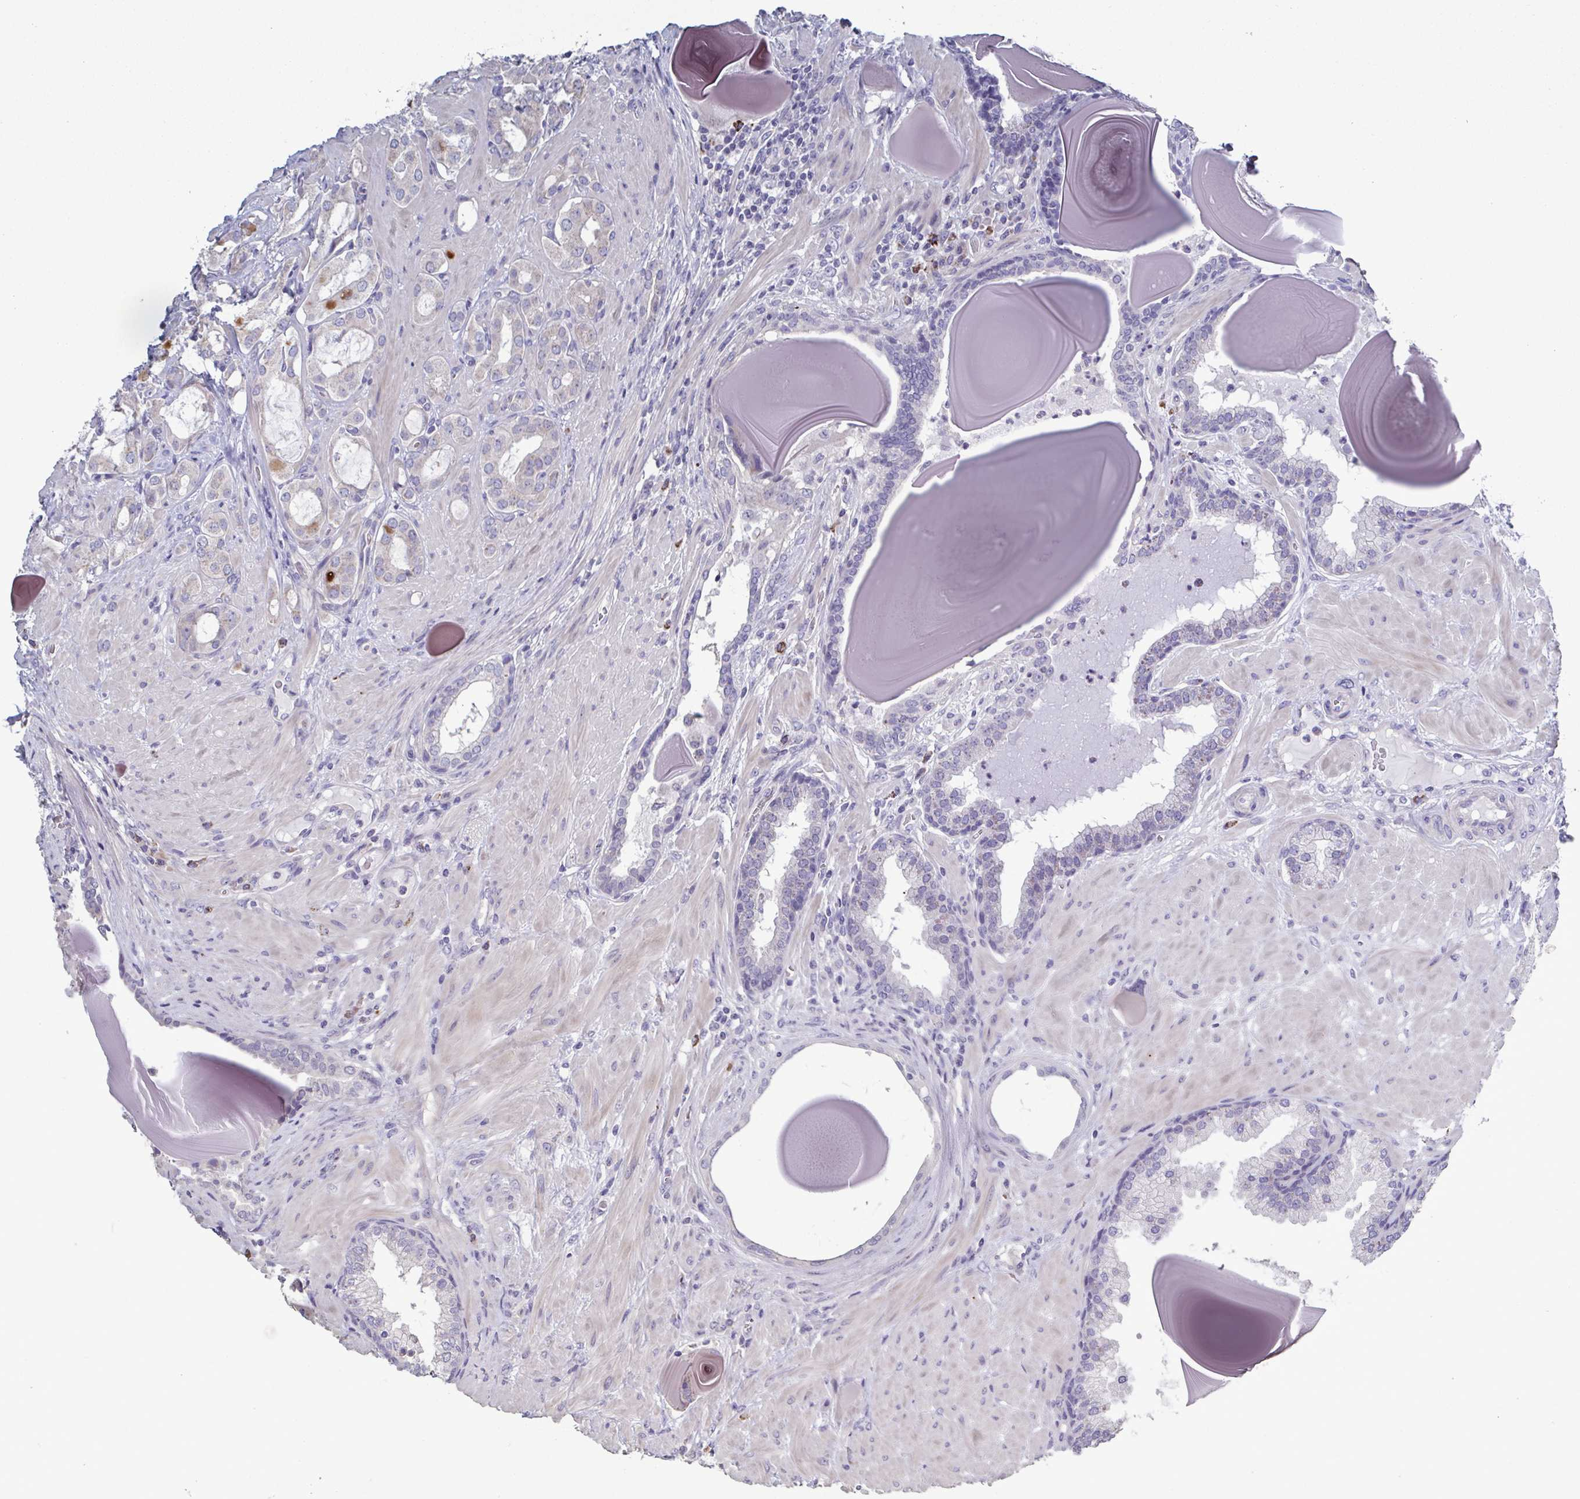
{"staining": {"intensity": "weak", "quantity": "<25%", "location": "cytoplasmic/membranous"}, "tissue": "prostate cancer", "cell_type": "Tumor cells", "image_type": "cancer", "snomed": [{"axis": "morphology", "description": "Adenocarcinoma, Low grade"}, {"axis": "topography", "description": "Prostate"}], "caption": "This is an IHC image of prostate cancer. There is no positivity in tumor cells.", "gene": "GLDC", "patient": {"sex": "male", "age": 57}}